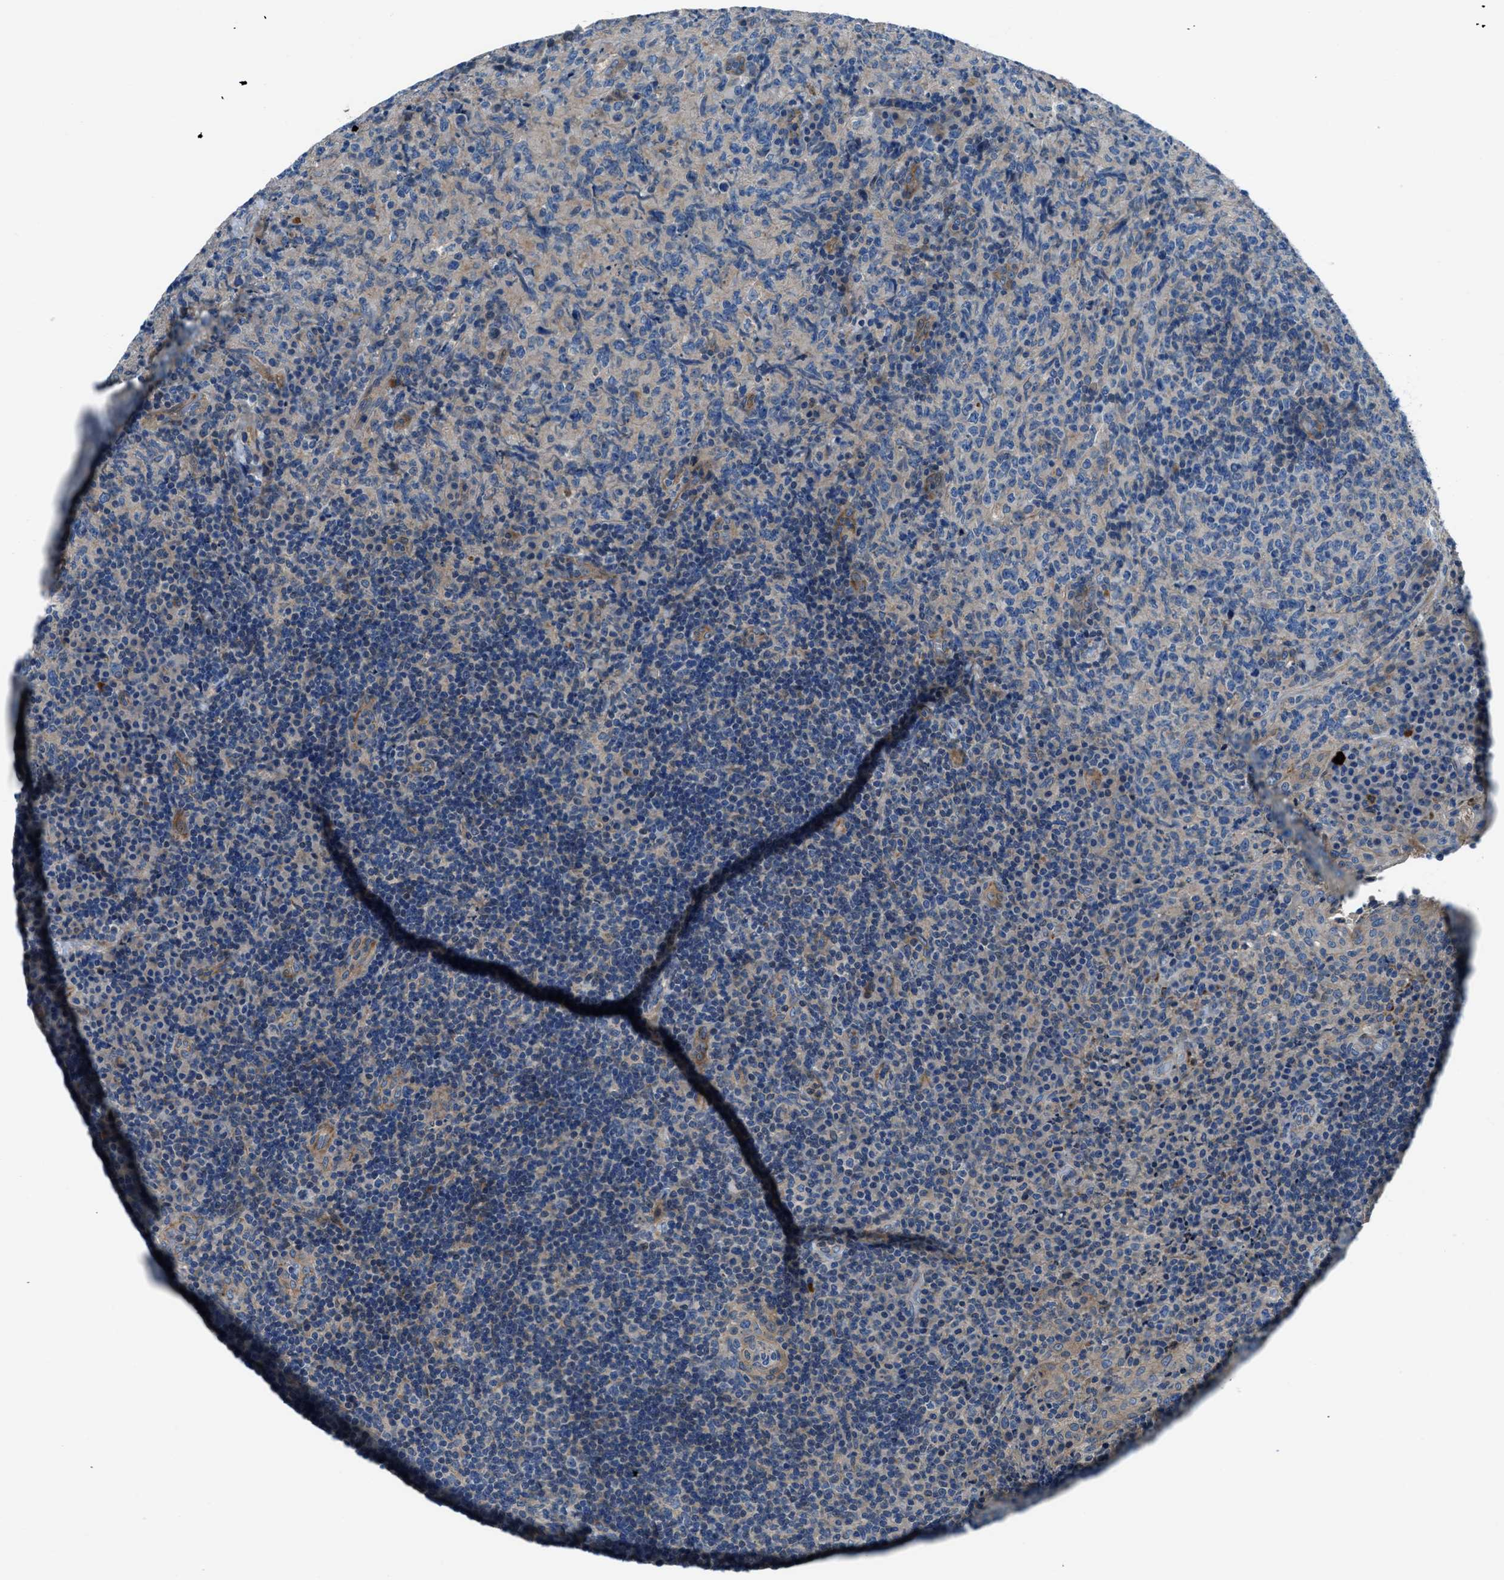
{"staining": {"intensity": "negative", "quantity": "none", "location": "none"}, "tissue": "lymphoma", "cell_type": "Tumor cells", "image_type": "cancer", "snomed": [{"axis": "morphology", "description": "Malignant lymphoma, non-Hodgkin's type, High grade"}, {"axis": "topography", "description": "Tonsil"}], "caption": "Immunohistochemistry photomicrograph of lymphoma stained for a protein (brown), which displays no staining in tumor cells. (DAB (3,3'-diaminobenzidine) IHC visualized using brightfield microscopy, high magnification).", "gene": "SLC38A6", "patient": {"sex": "female", "age": 36}}